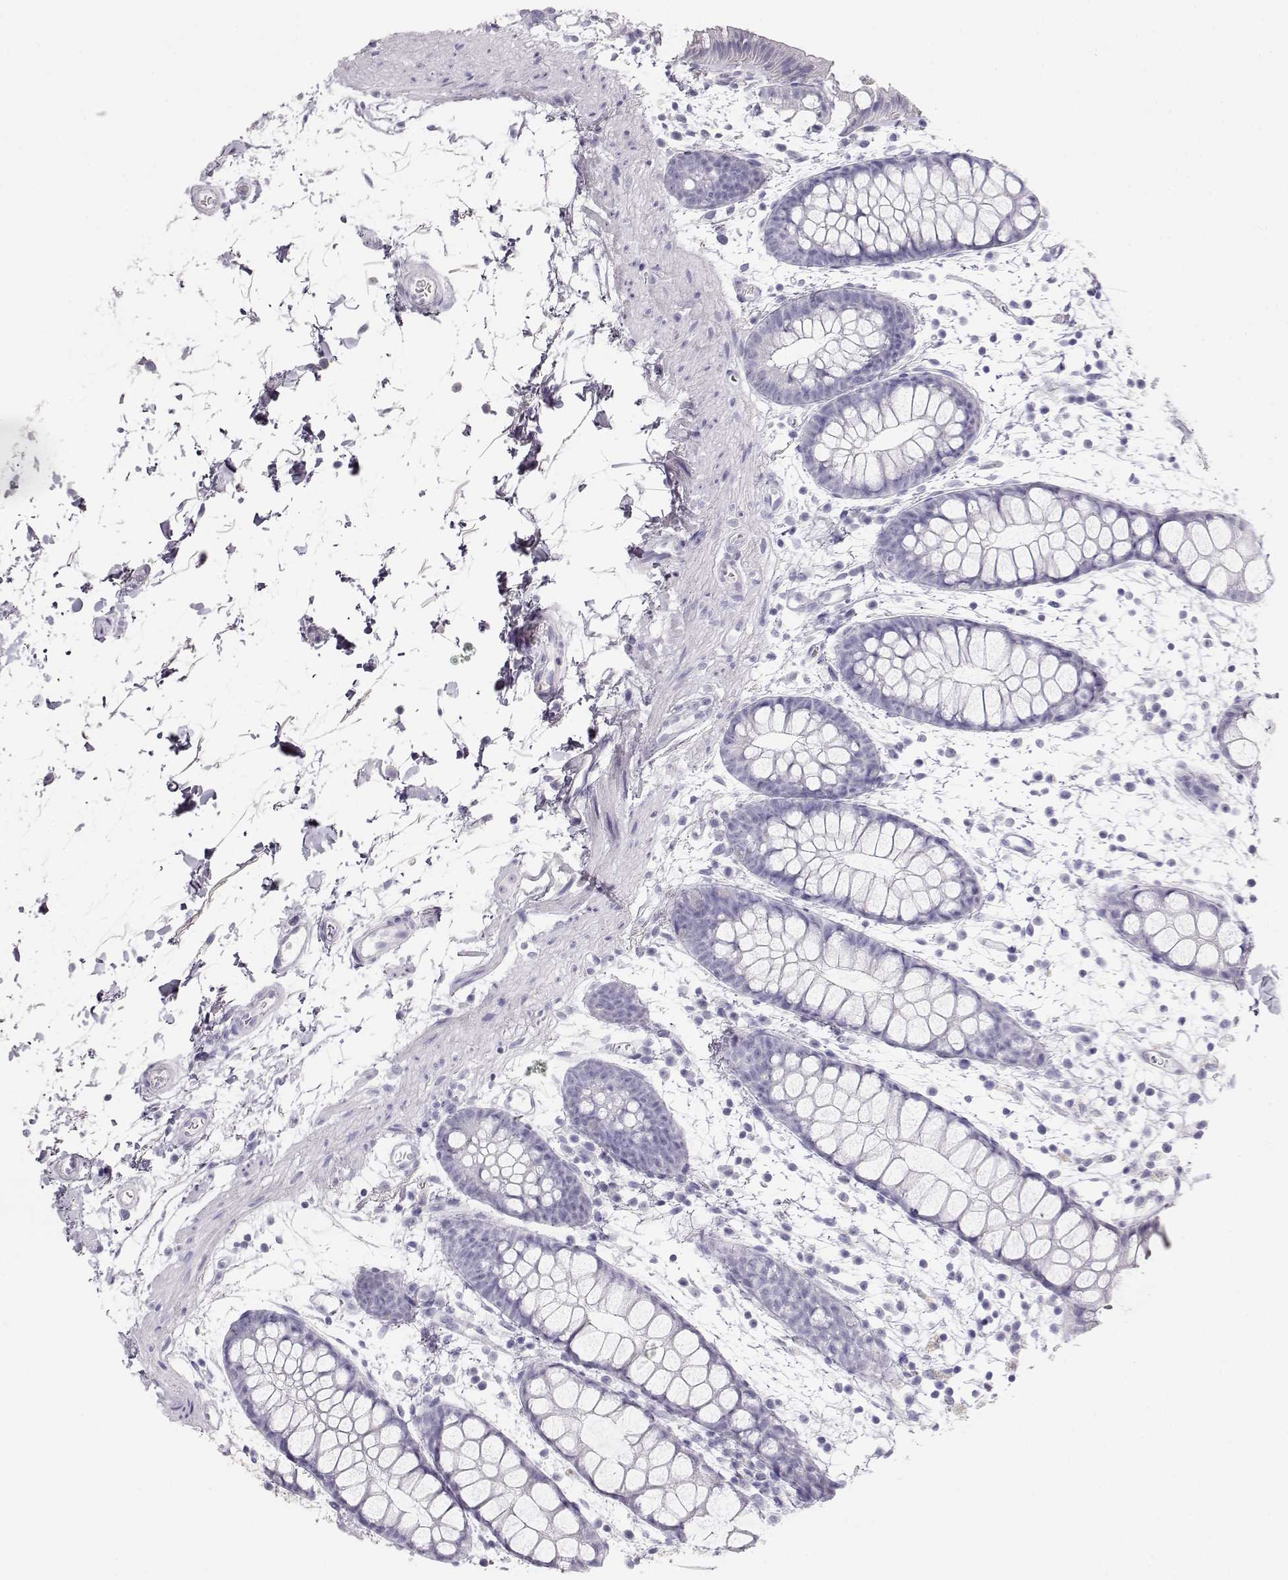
{"staining": {"intensity": "negative", "quantity": "none", "location": "none"}, "tissue": "rectum", "cell_type": "Glandular cells", "image_type": "normal", "snomed": [{"axis": "morphology", "description": "Normal tissue, NOS"}, {"axis": "topography", "description": "Rectum"}], "caption": "The image shows no significant staining in glandular cells of rectum. Brightfield microscopy of IHC stained with DAB (3,3'-diaminobenzidine) (brown) and hematoxylin (blue), captured at high magnification.", "gene": "TKTL1", "patient": {"sex": "male", "age": 57}}